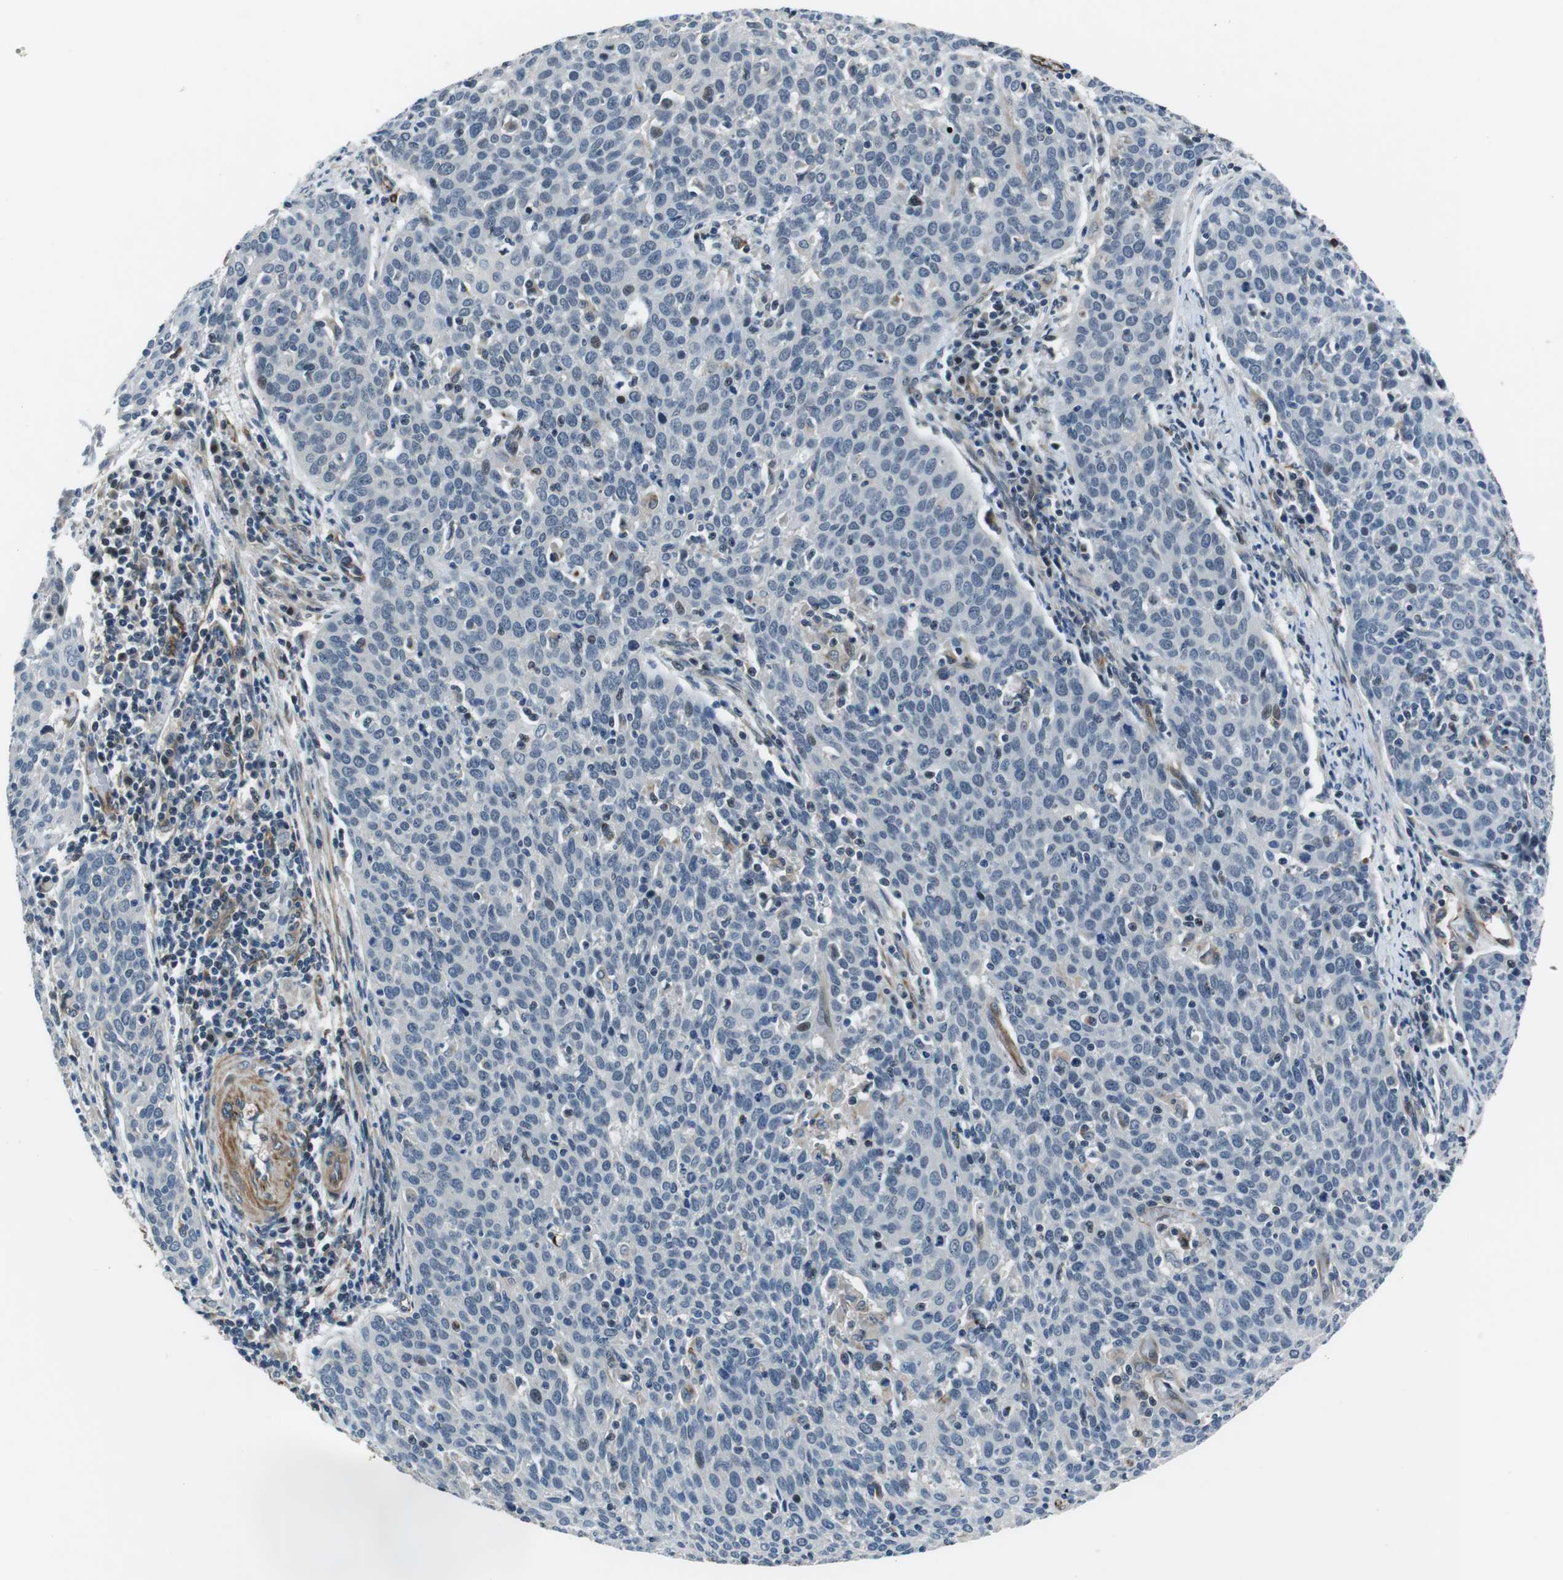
{"staining": {"intensity": "negative", "quantity": "none", "location": "none"}, "tissue": "cervical cancer", "cell_type": "Tumor cells", "image_type": "cancer", "snomed": [{"axis": "morphology", "description": "Squamous cell carcinoma, NOS"}, {"axis": "topography", "description": "Cervix"}], "caption": "Photomicrograph shows no protein expression in tumor cells of cervical cancer (squamous cell carcinoma) tissue.", "gene": "LRRC49", "patient": {"sex": "female", "age": 38}}